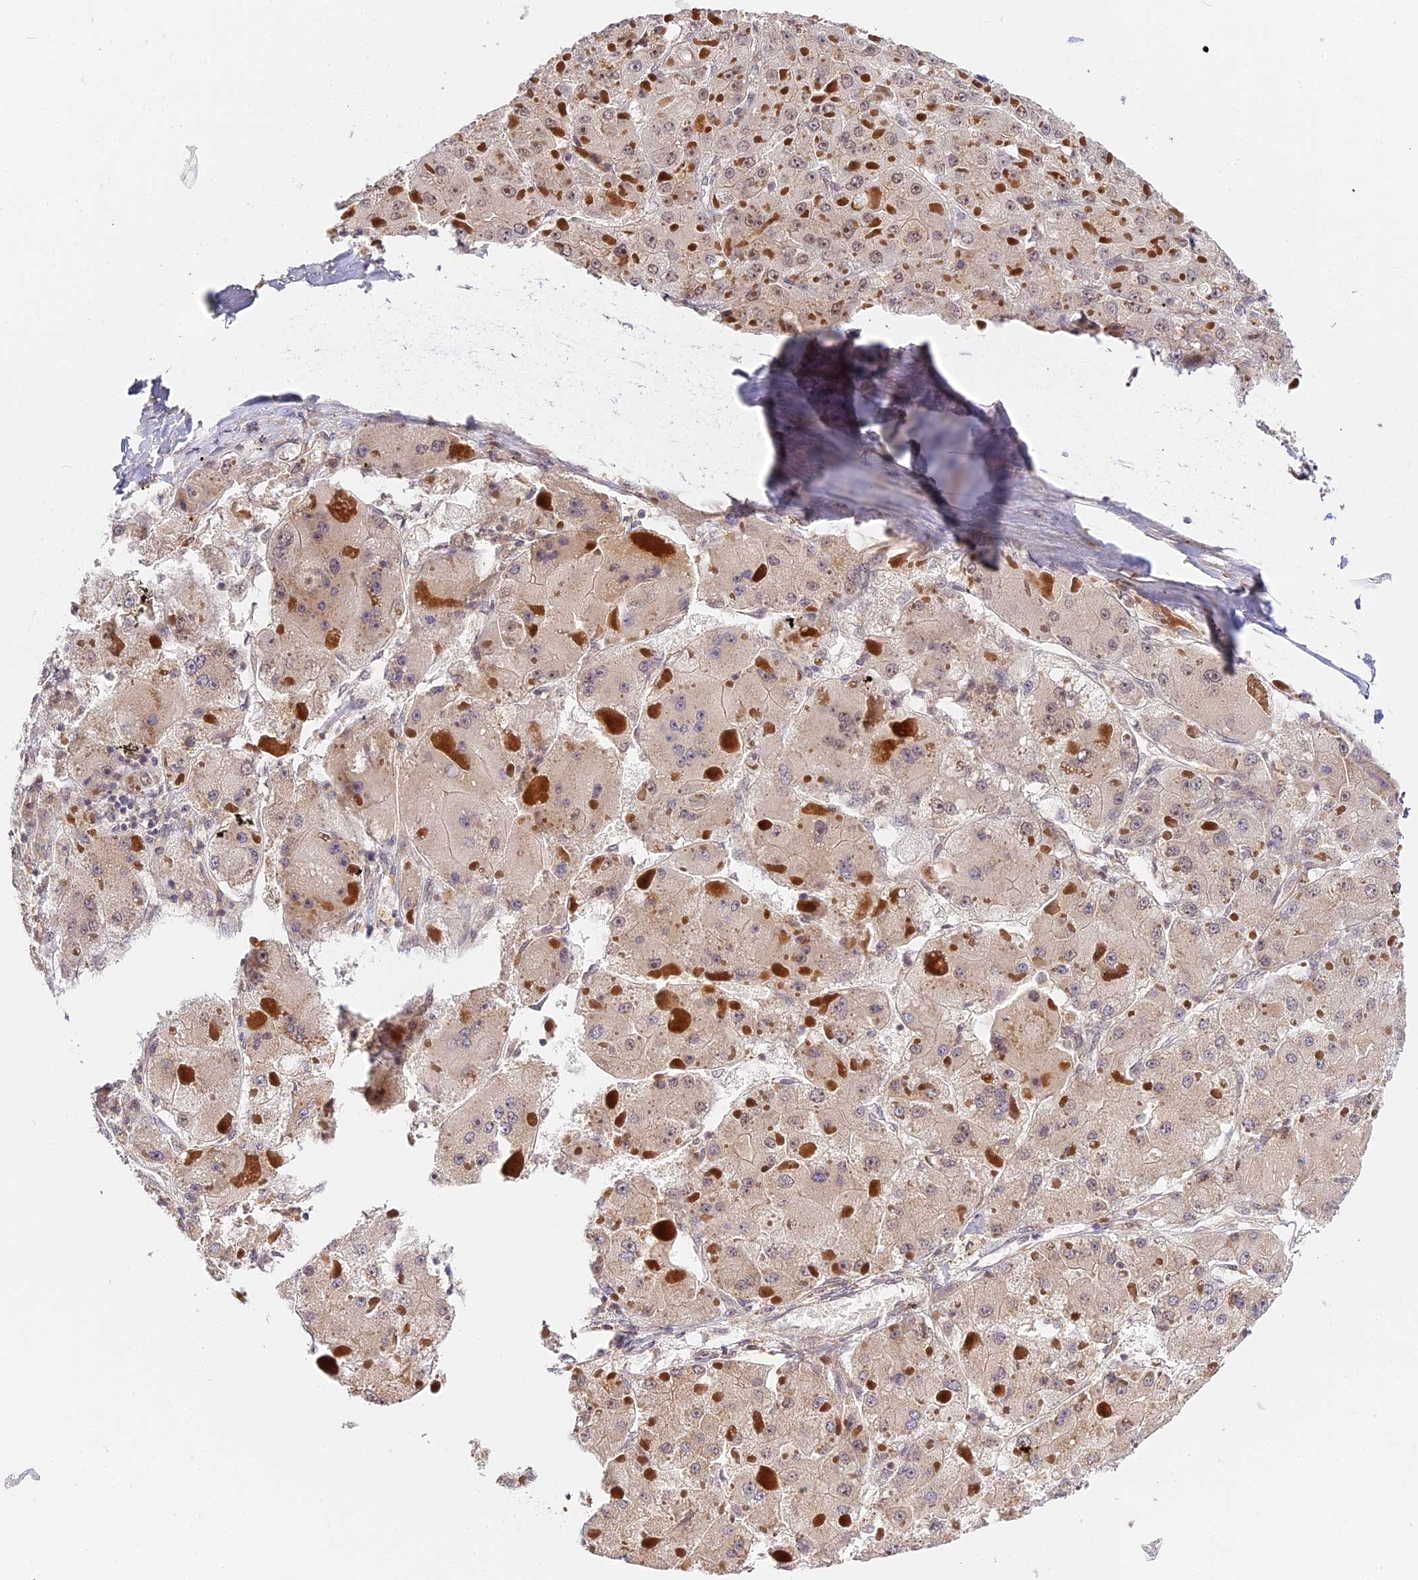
{"staining": {"intensity": "negative", "quantity": "none", "location": "none"}, "tissue": "liver cancer", "cell_type": "Tumor cells", "image_type": "cancer", "snomed": [{"axis": "morphology", "description": "Carcinoma, Hepatocellular, NOS"}, {"axis": "topography", "description": "Liver"}], "caption": "The micrograph demonstrates no significant staining in tumor cells of liver hepatocellular carcinoma.", "gene": "IMPACT", "patient": {"sex": "female", "age": 73}}